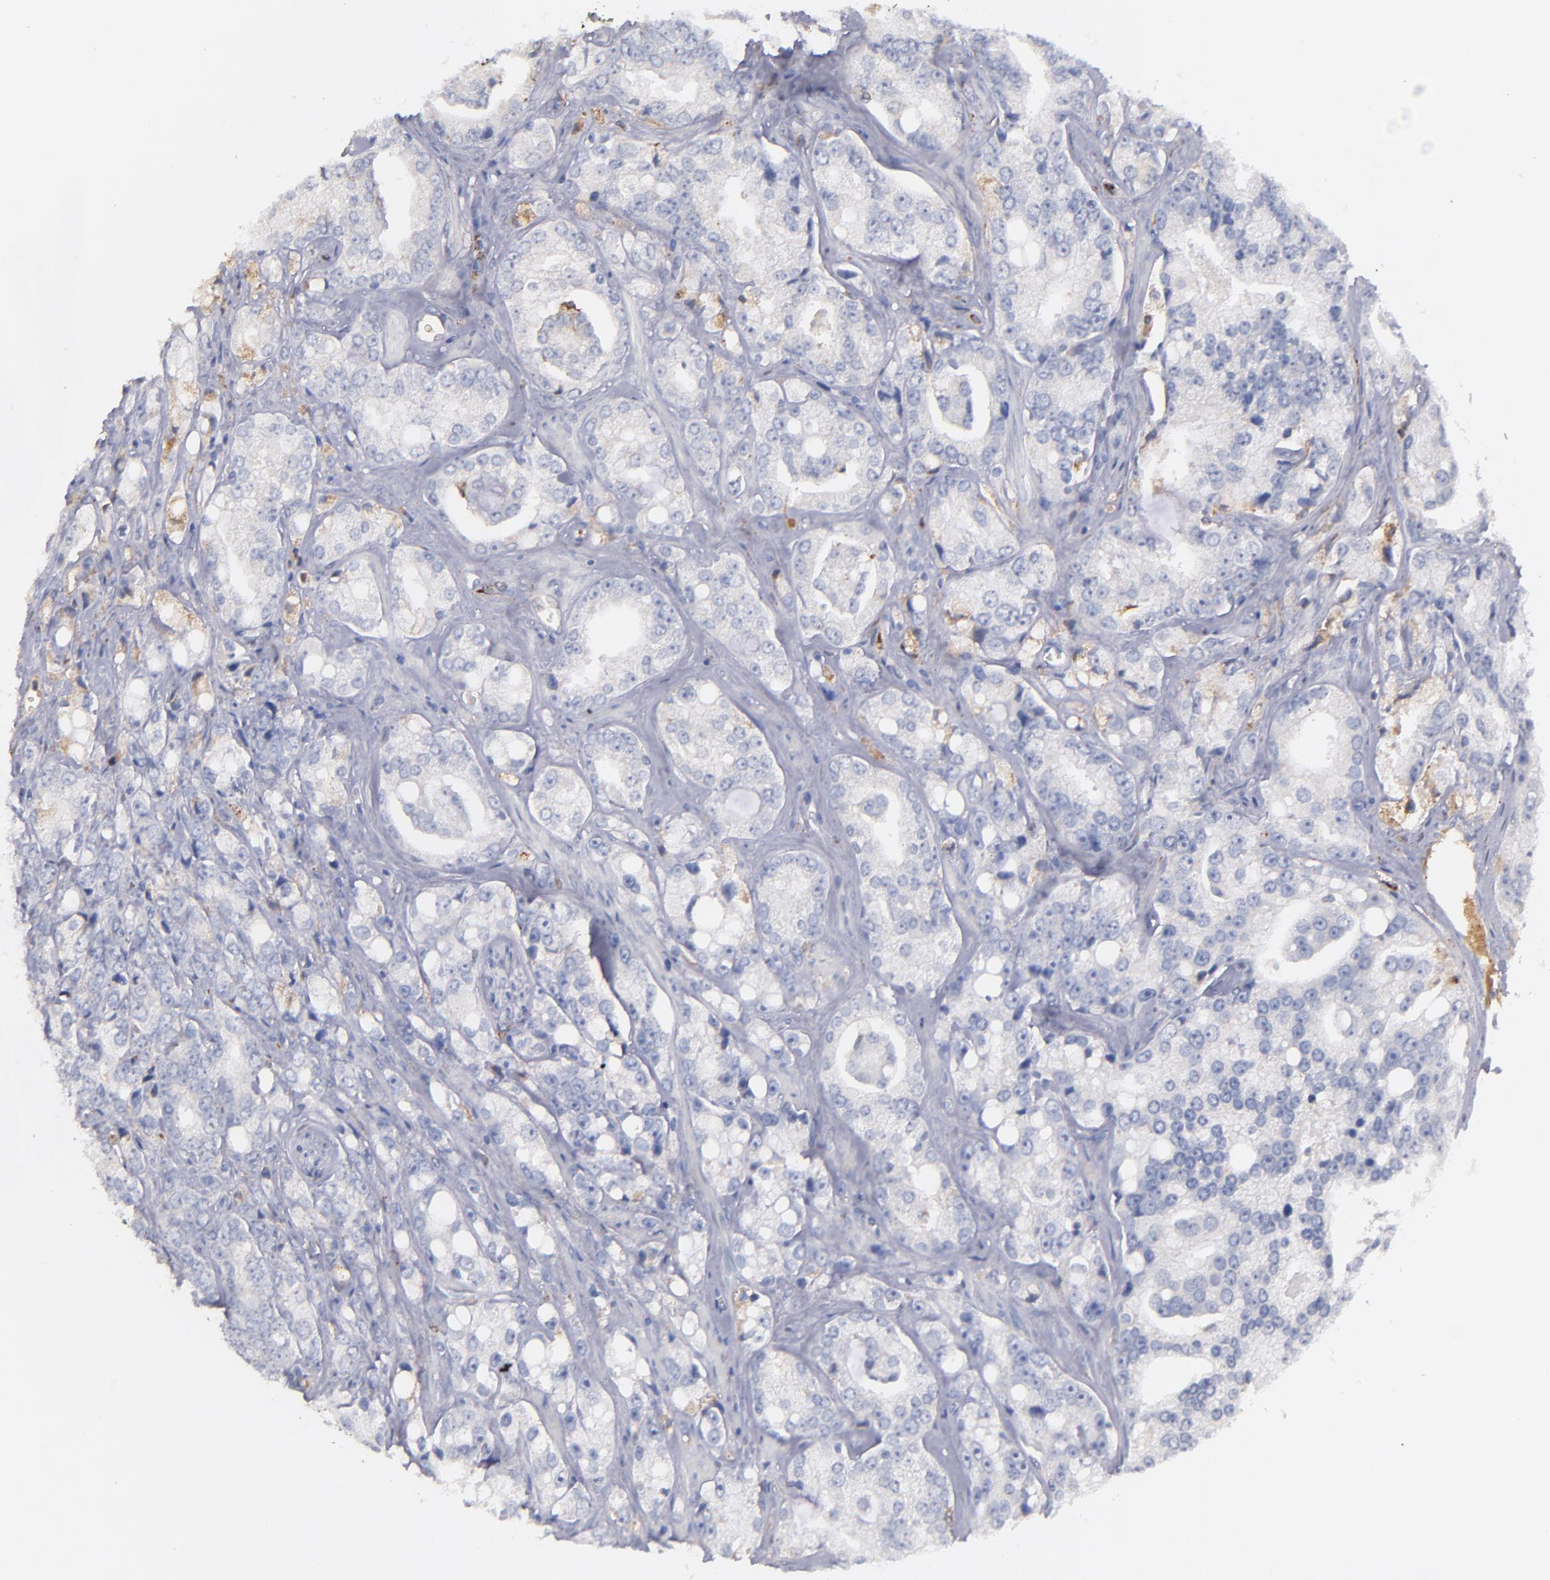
{"staining": {"intensity": "negative", "quantity": "none", "location": "none"}, "tissue": "prostate cancer", "cell_type": "Tumor cells", "image_type": "cancer", "snomed": [{"axis": "morphology", "description": "Adenocarcinoma, High grade"}, {"axis": "topography", "description": "Prostate"}], "caption": "High power microscopy image of an immunohistochemistry image of high-grade adenocarcinoma (prostate), revealing no significant expression in tumor cells. (Stains: DAB (3,3'-diaminobenzidine) IHC with hematoxylin counter stain, Microscopy: brightfield microscopy at high magnification).", "gene": "C1QA", "patient": {"sex": "male", "age": 67}}